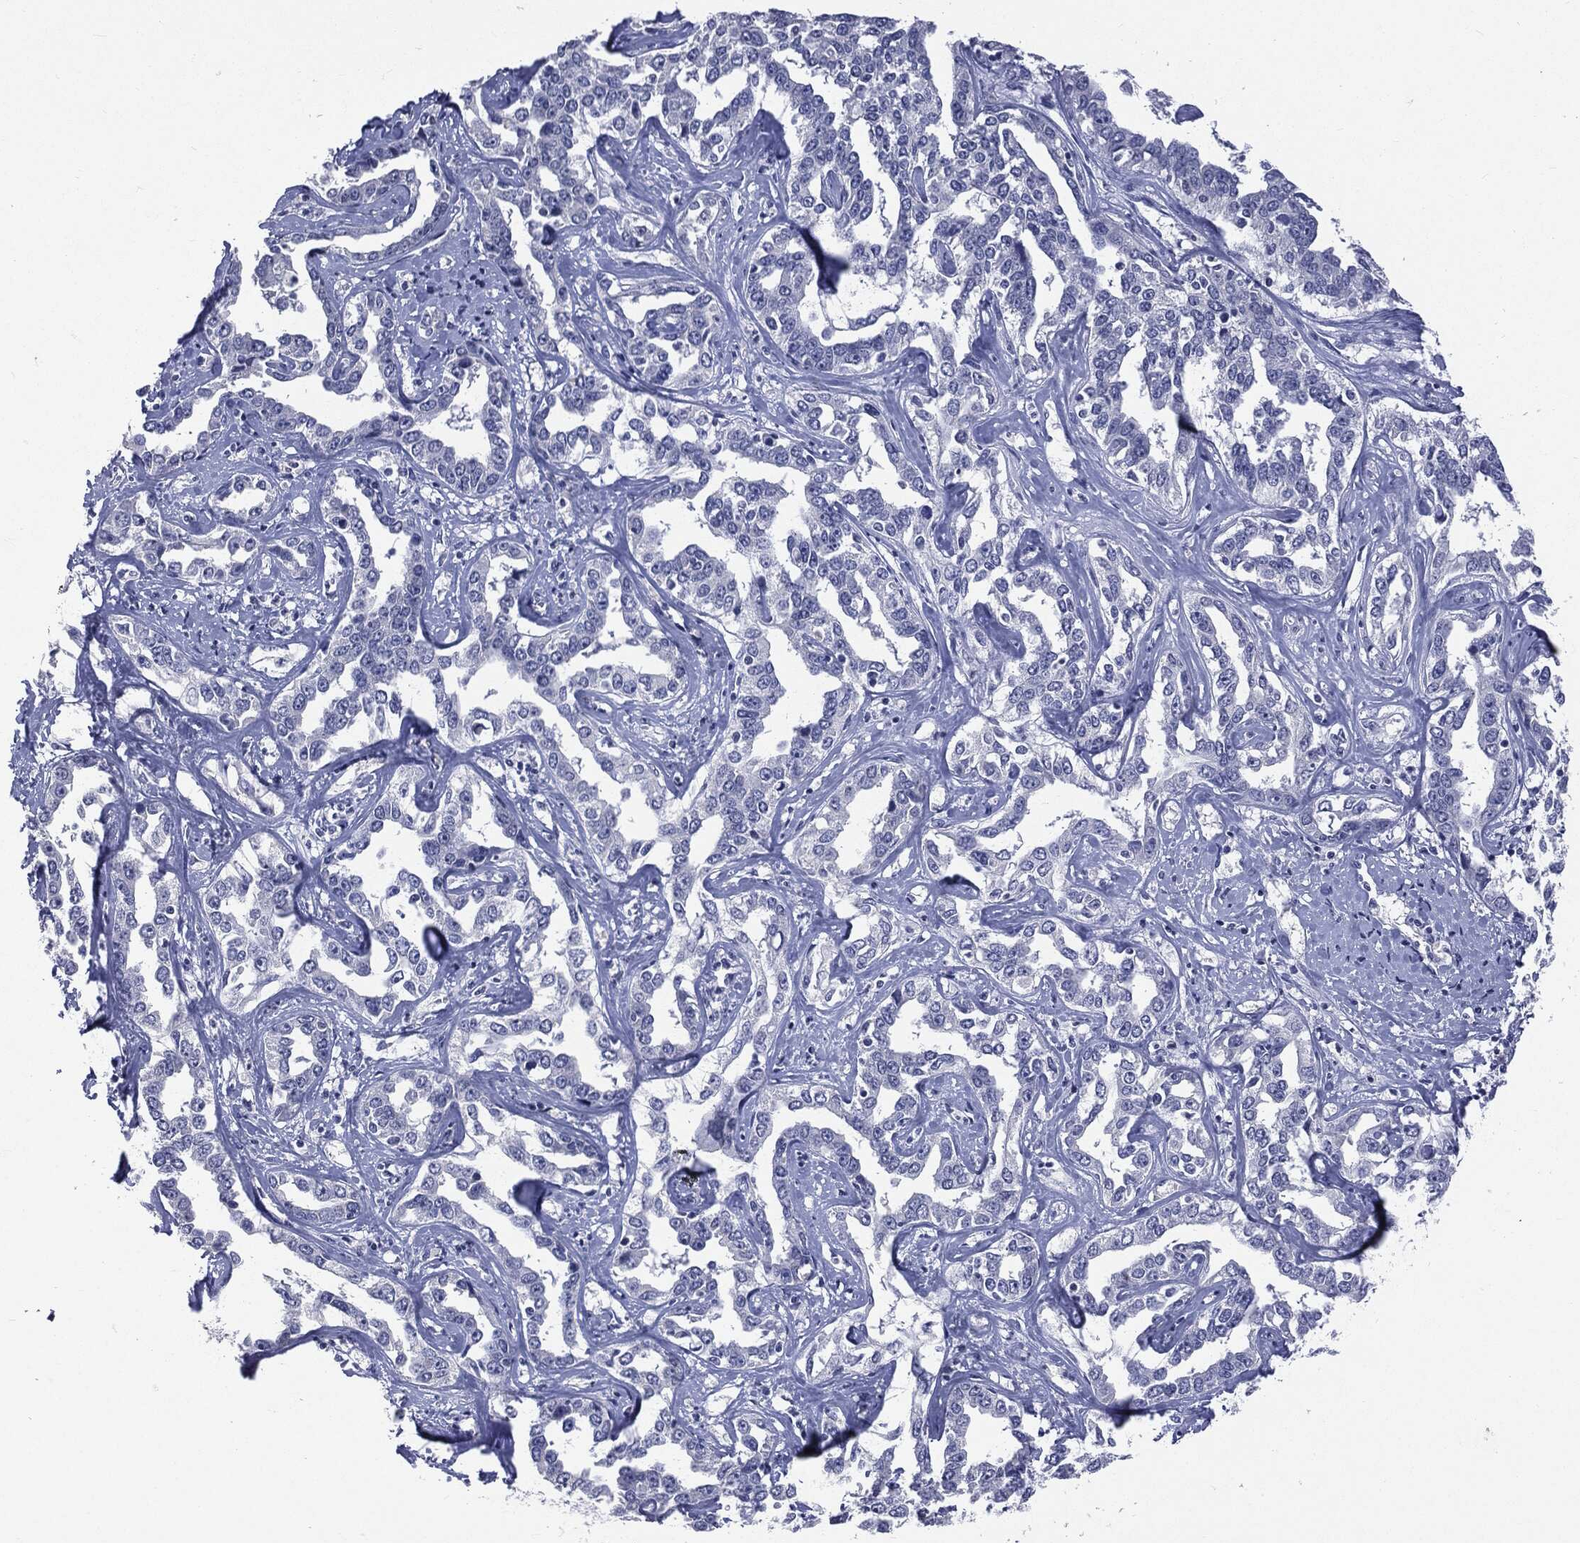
{"staining": {"intensity": "negative", "quantity": "none", "location": "none"}, "tissue": "liver cancer", "cell_type": "Tumor cells", "image_type": "cancer", "snomed": [{"axis": "morphology", "description": "Cholangiocarcinoma"}, {"axis": "topography", "description": "Liver"}], "caption": "Immunohistochemistry of liver cancer exhibits no expression in tumor cells.", "gene": "TSHB", "patient": {"sex": "male", "age": 59}}